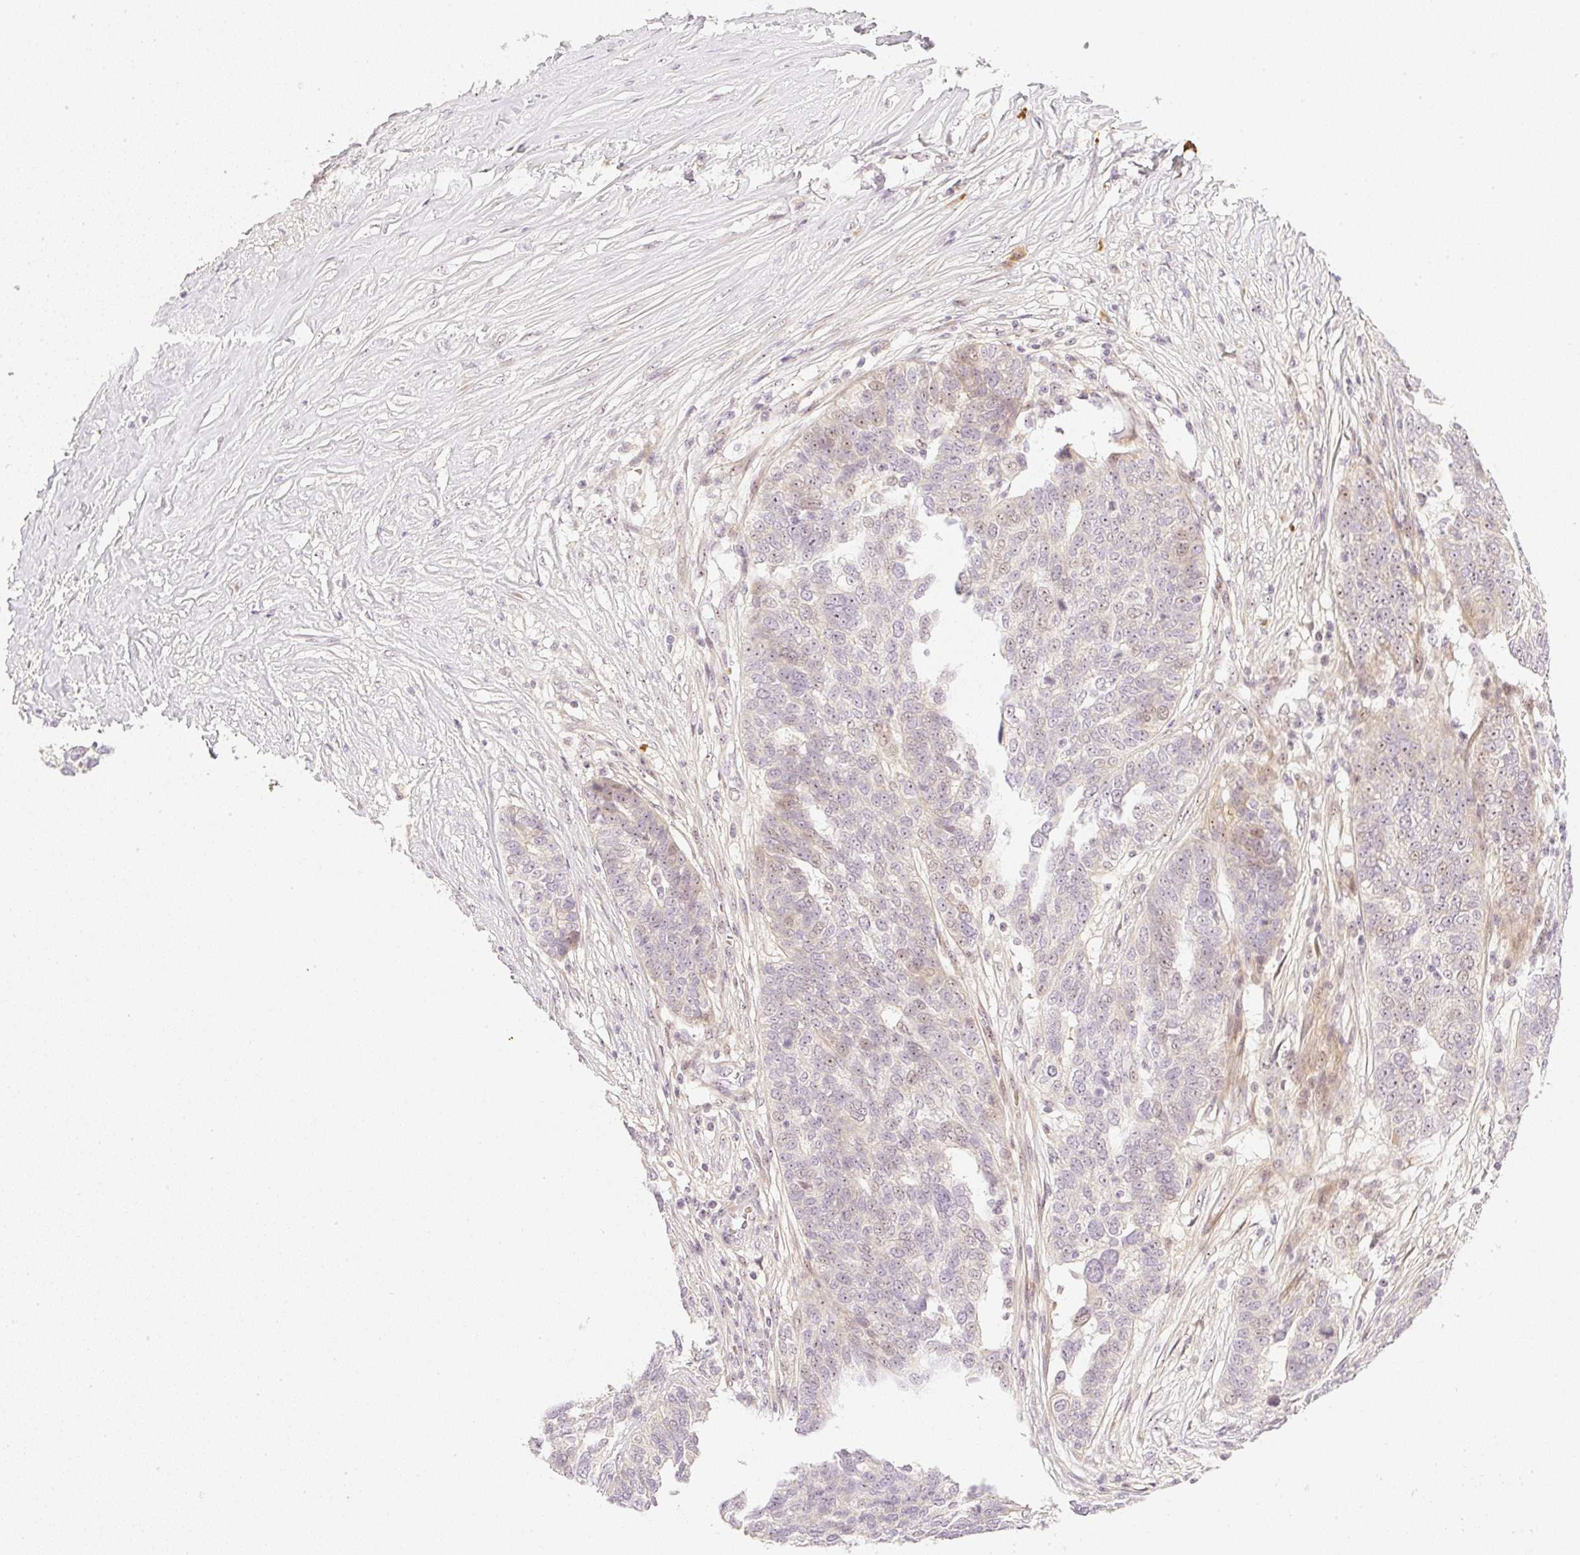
{"staining": {"intensity": "weak", "quantity": "<25%", "location": "cytoplasmic/membranous,nuclear"}, "tissue": "ovarian cancer", "cell_type": "Tumor cells", "image_type": "cancer", "snomed": [{"axis": "morphology", "description": "Cystadenocarcinoma, serous, NOS"}, {"axis": "topography", "description": "Ovary"}], "caption": "Tumor cells are negative for protein expression in human ovarian cancer (serous cystadenocarcinoma). The staining was performed using DAB to visualize the protein expression in brown, while the nuclei were stained in blue with hematoxylin (Magnification: 20x).", "gene": "AAR2", "patient": {"sex": "female", "age": 59}}